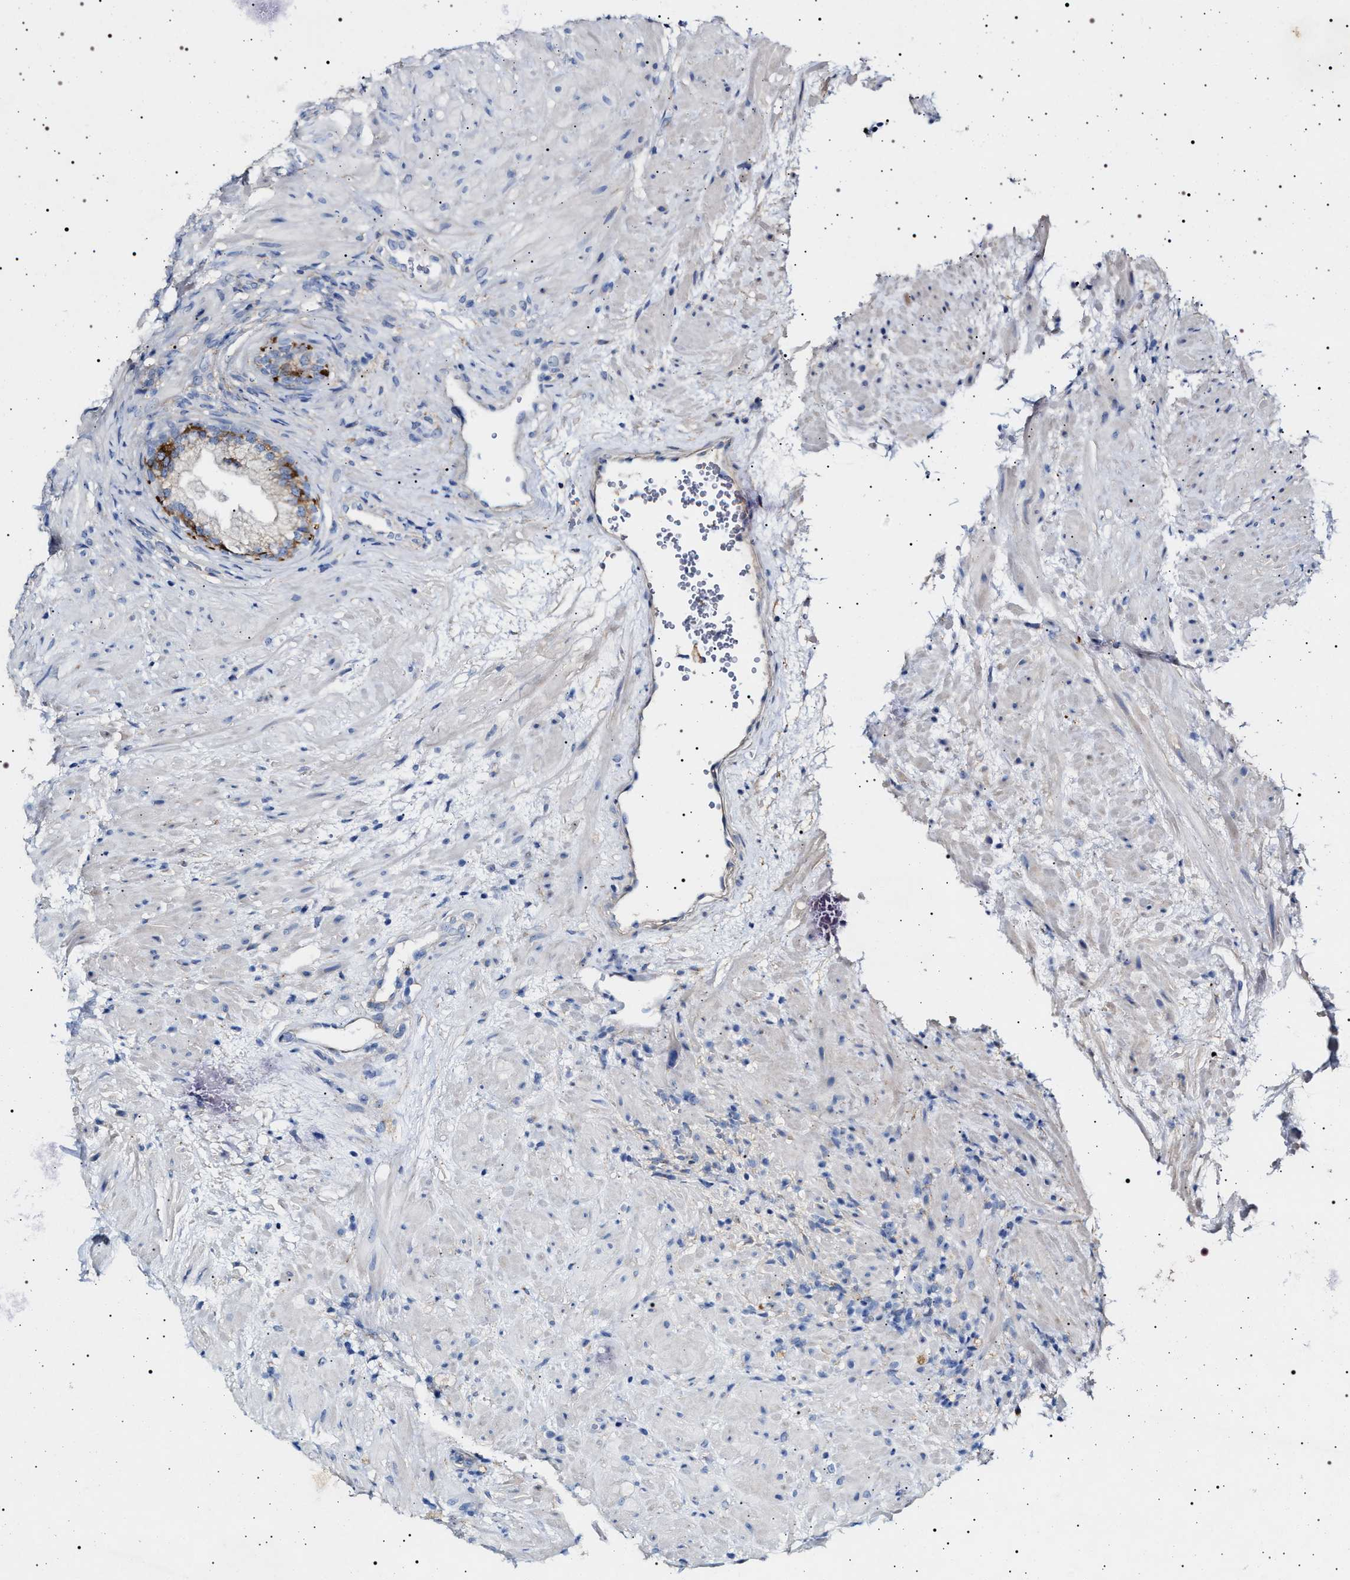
{"staining": {"intensity": "moderate", "quantity": "25%-75%", "location": "cytoplasmic/membranous"}, "tissue": "prostate", "cell_type": "Glandular cells", "image_type": "normal", "snomed": [{"axis": "morphology", "description": "Normal tissue, NOS"}, {"axis": "topography", "description": "Prostate"}], "caption": "Protein positivity by immunohistochemistry displays moderate cytoplasmic/membranous positivity in about 25%-75% of glandular cells in benign prostate. (Stains: DAB (3,3'-diaminobenzidine) in brown, nuclei in blue, Microscopy: brightfield microscopy at high magnification).", "gene": "NAALADL2", "patient": {"sex": "male", "age": 76}}